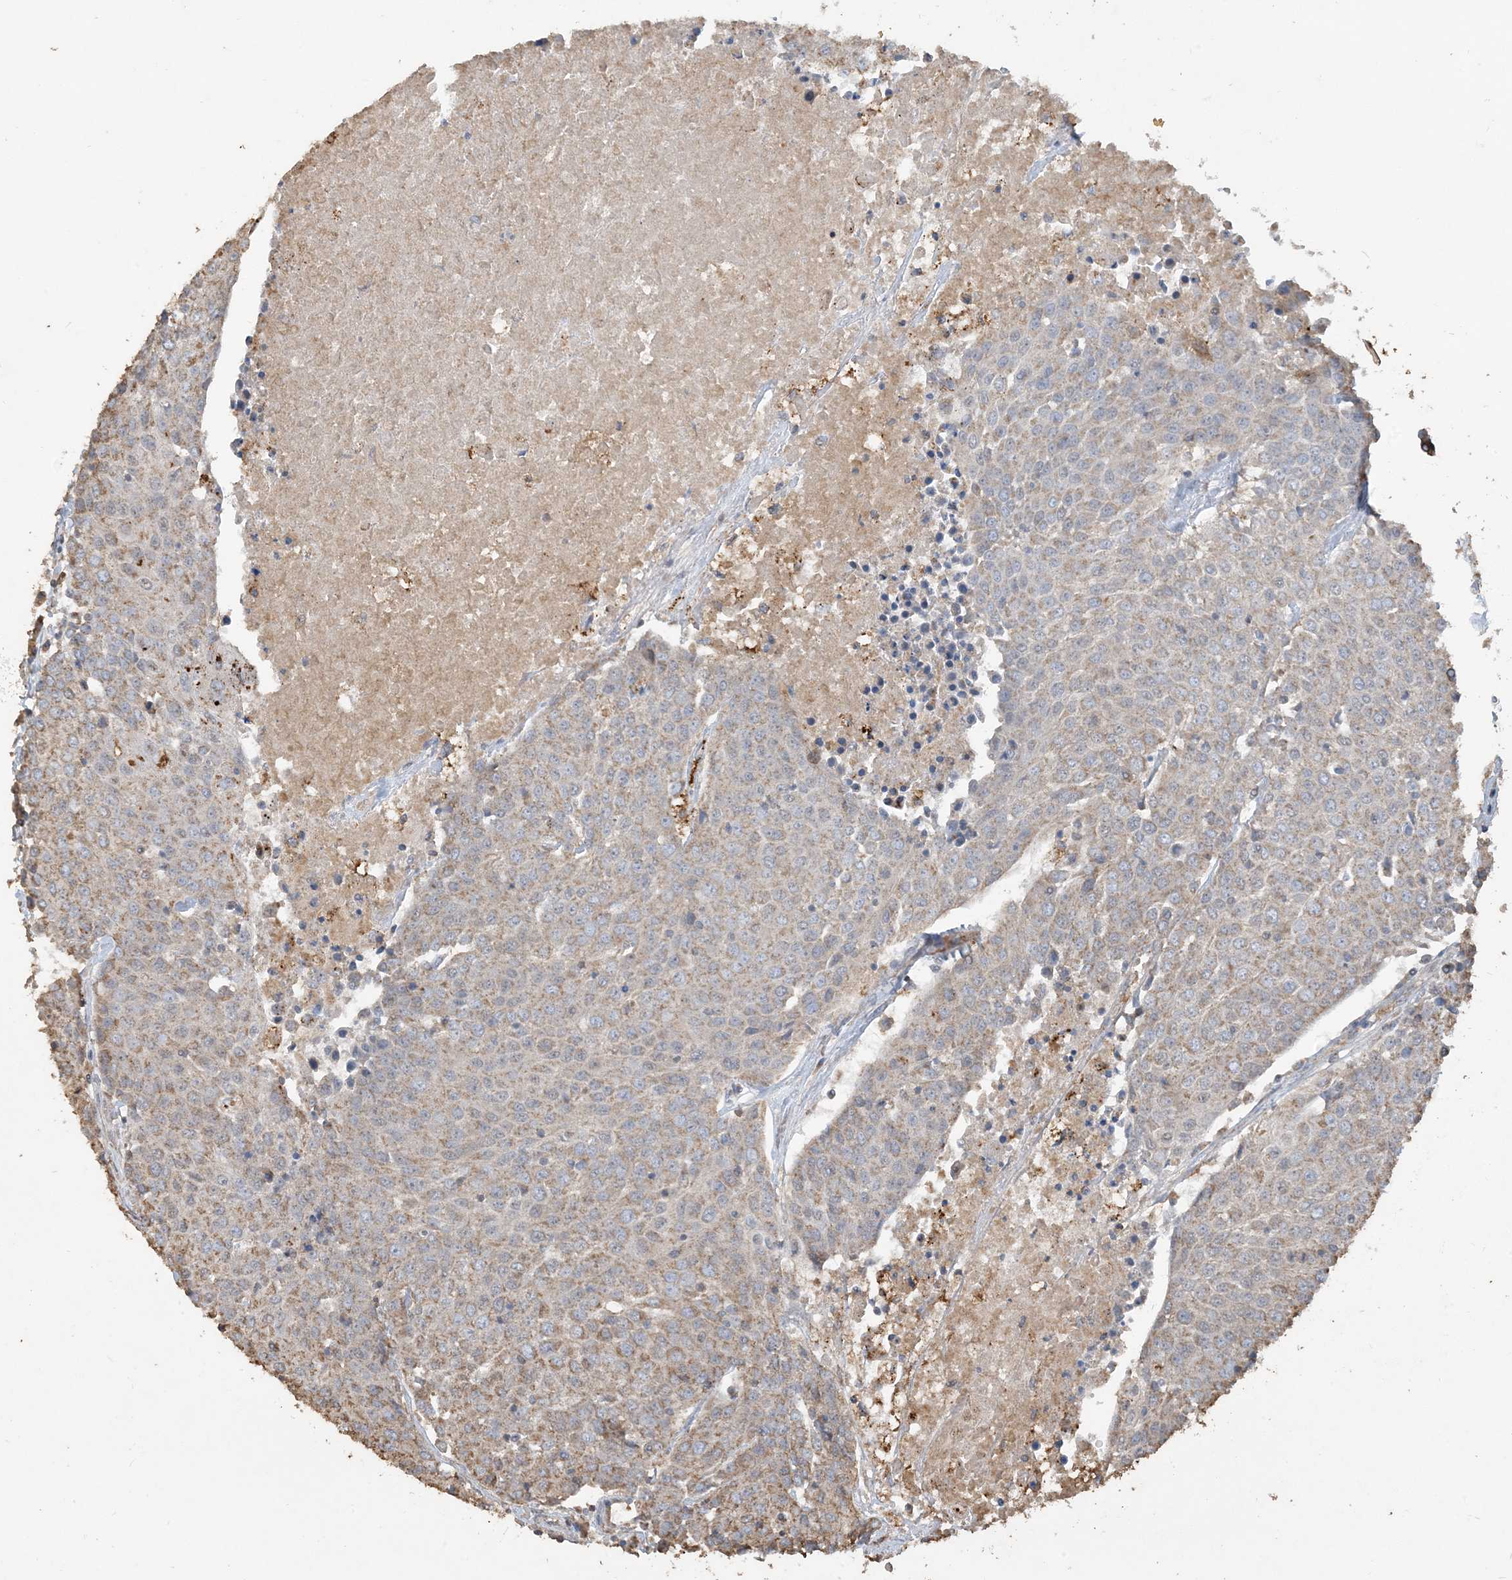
{"staining": {"intensity": "moderate", "quantity": "25%-75%", "location": "cytoplasmic/membranous"}, "tissue": "urothelial cancer", "cell_type": "Tumor cells", "image_type": "cancer", "snomed": [{"axis": "morphology", "description": "Urothelial carcinoma, High grade"}, {"axis": "topography", "description": "Urinary bladder"}], "caption": "Immunohistochemical staining of human urothelial carcinoma (high-grade) exhibits medium levels of moderate cytoplasmic/membranous protein expression in about 25%-75% of tumor cells.", "gene": "SFMBT2", "patient": {"sex": "female", "age": 85}}